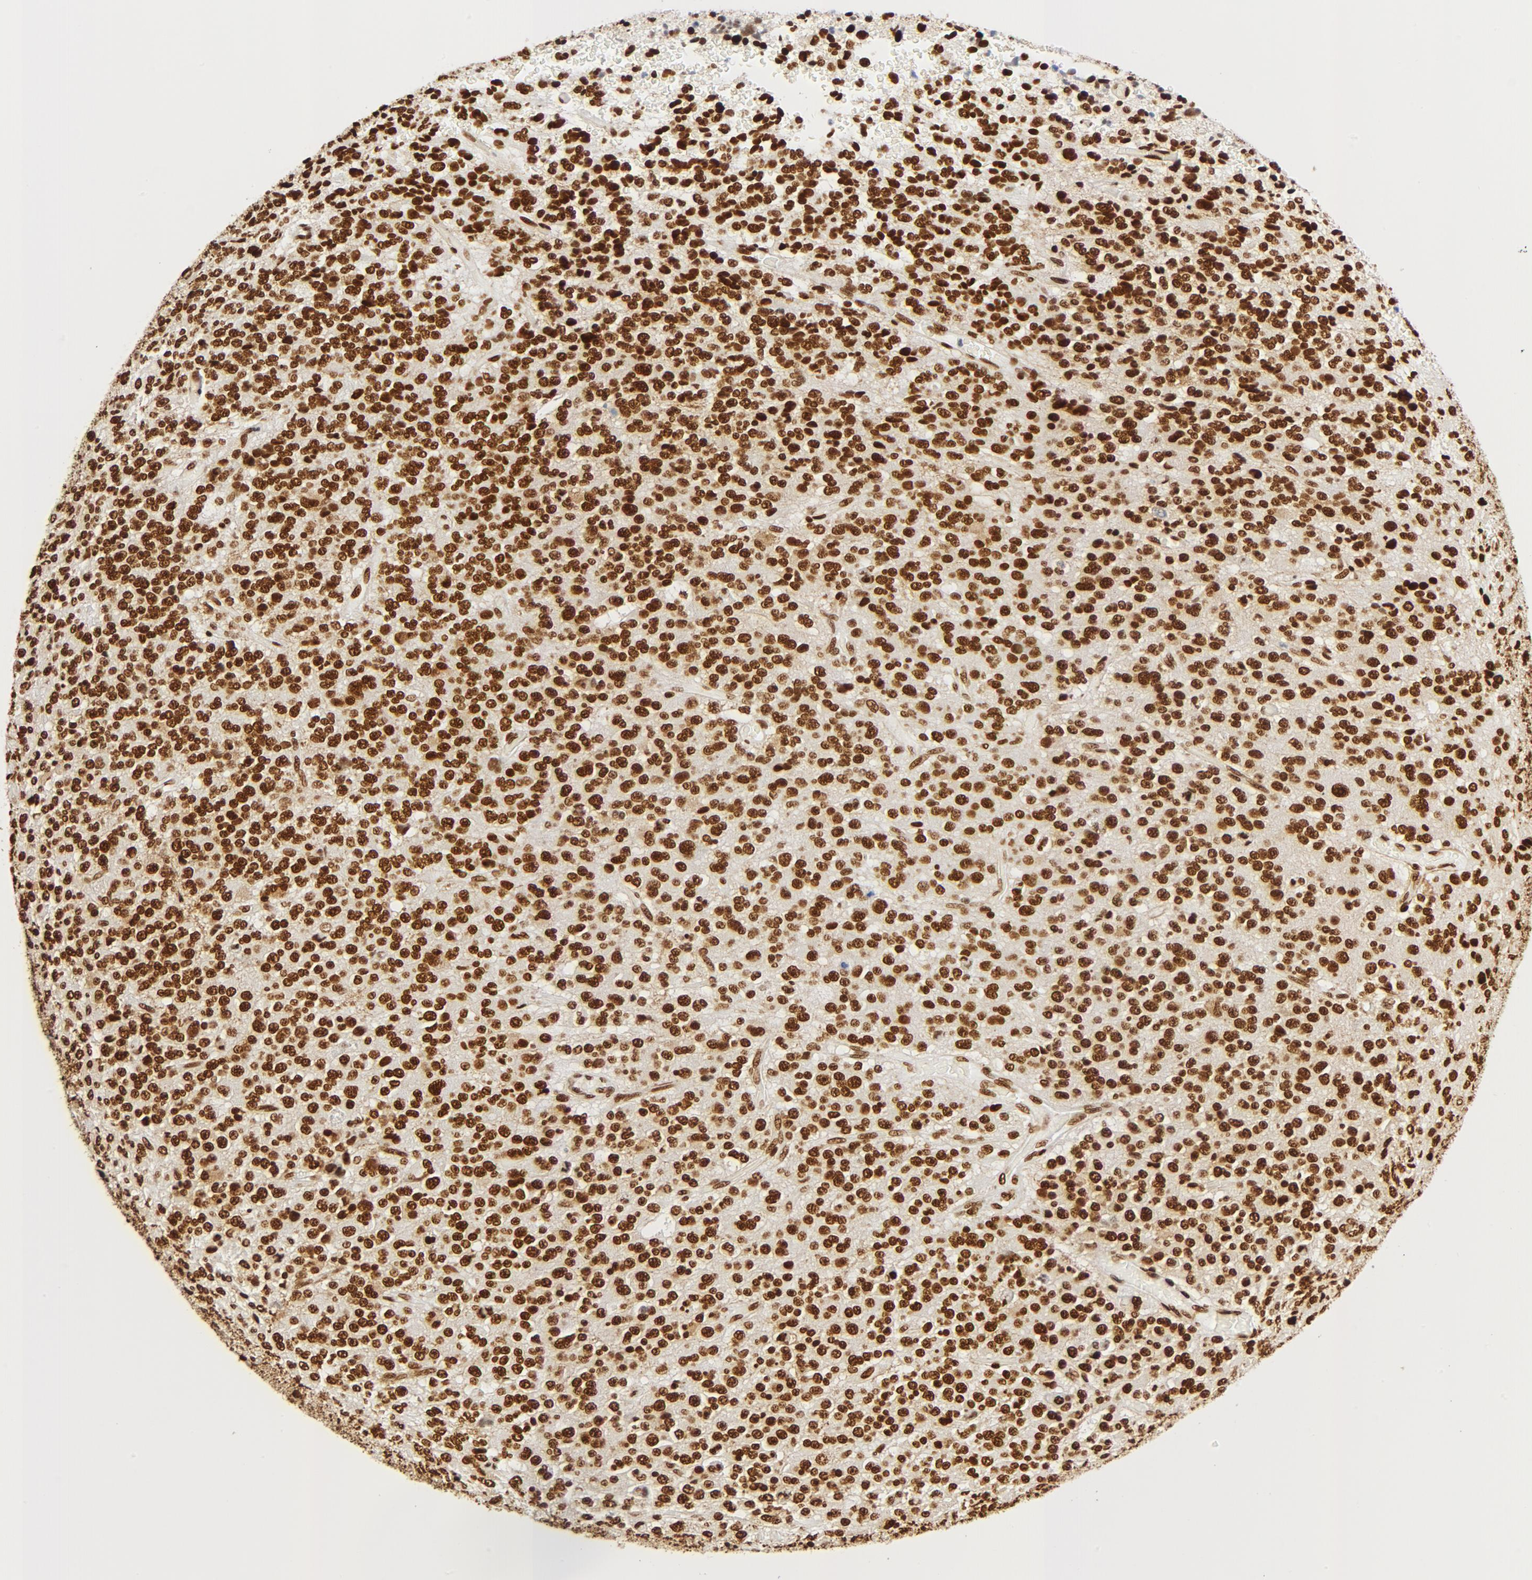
{"staining": {"intensity": "strong", "quantity": ">75%", "location": "nuclear"}, "tissue": "glioma", "cell_type": "Tumor cells", "image_type": "cancer", "snomed": [{"axis": "morphology", "description": "Glioma, malignant, High grade"}, {"axis": "topography", "description": "pancreas cauda"}], "caption": "Human glioma stained for a protein (brown) displays strong nuclear positive staining in about >75% of tumor cells.", "gene": "CTBP1", "patient": {"sex": "male", "age": 60}}